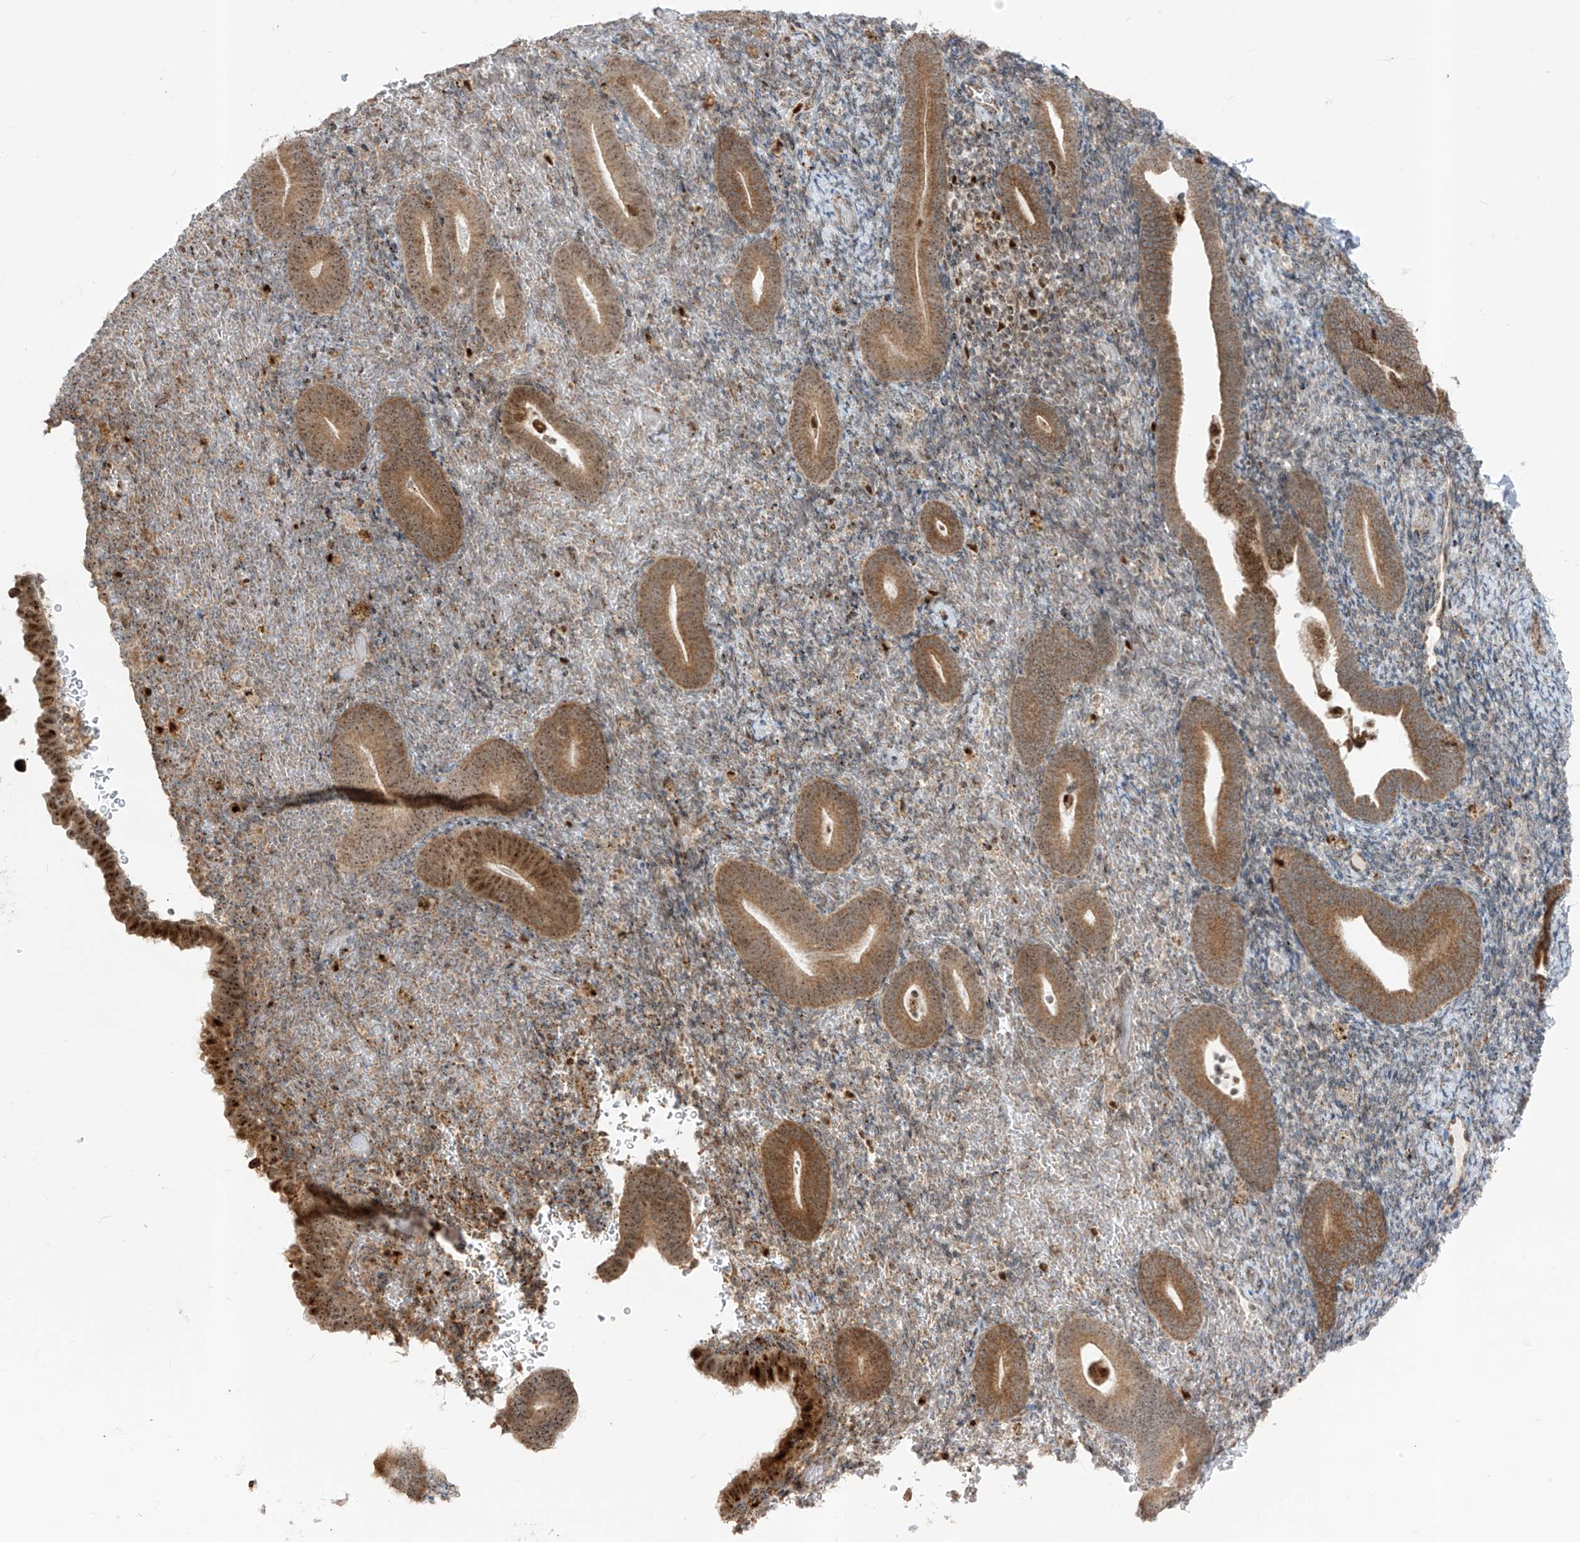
{"staining": {"intensity": "moderate", "quantity": "<25%", "location": "cytoplasmic/membranous"}, "tissue": "endometrium", "cell_type": "Cells in endometrial stroma", "image_type": "normal", "snomed": [{"axis": "morphology", "description": "Normal tissue, NOS"}, {"axis": "topography", "description": "Endometrium"}], "caption": "IHC photomicrograph of unremarkable human endometrium stained for a protein (brown), which shows low levels of moderate cytoplasmic/membranous staining in approximately <25% of cells in endometrial stroma.", "gene": "ZBTB8A", "patient": {"sex": "female", "age": 51}}